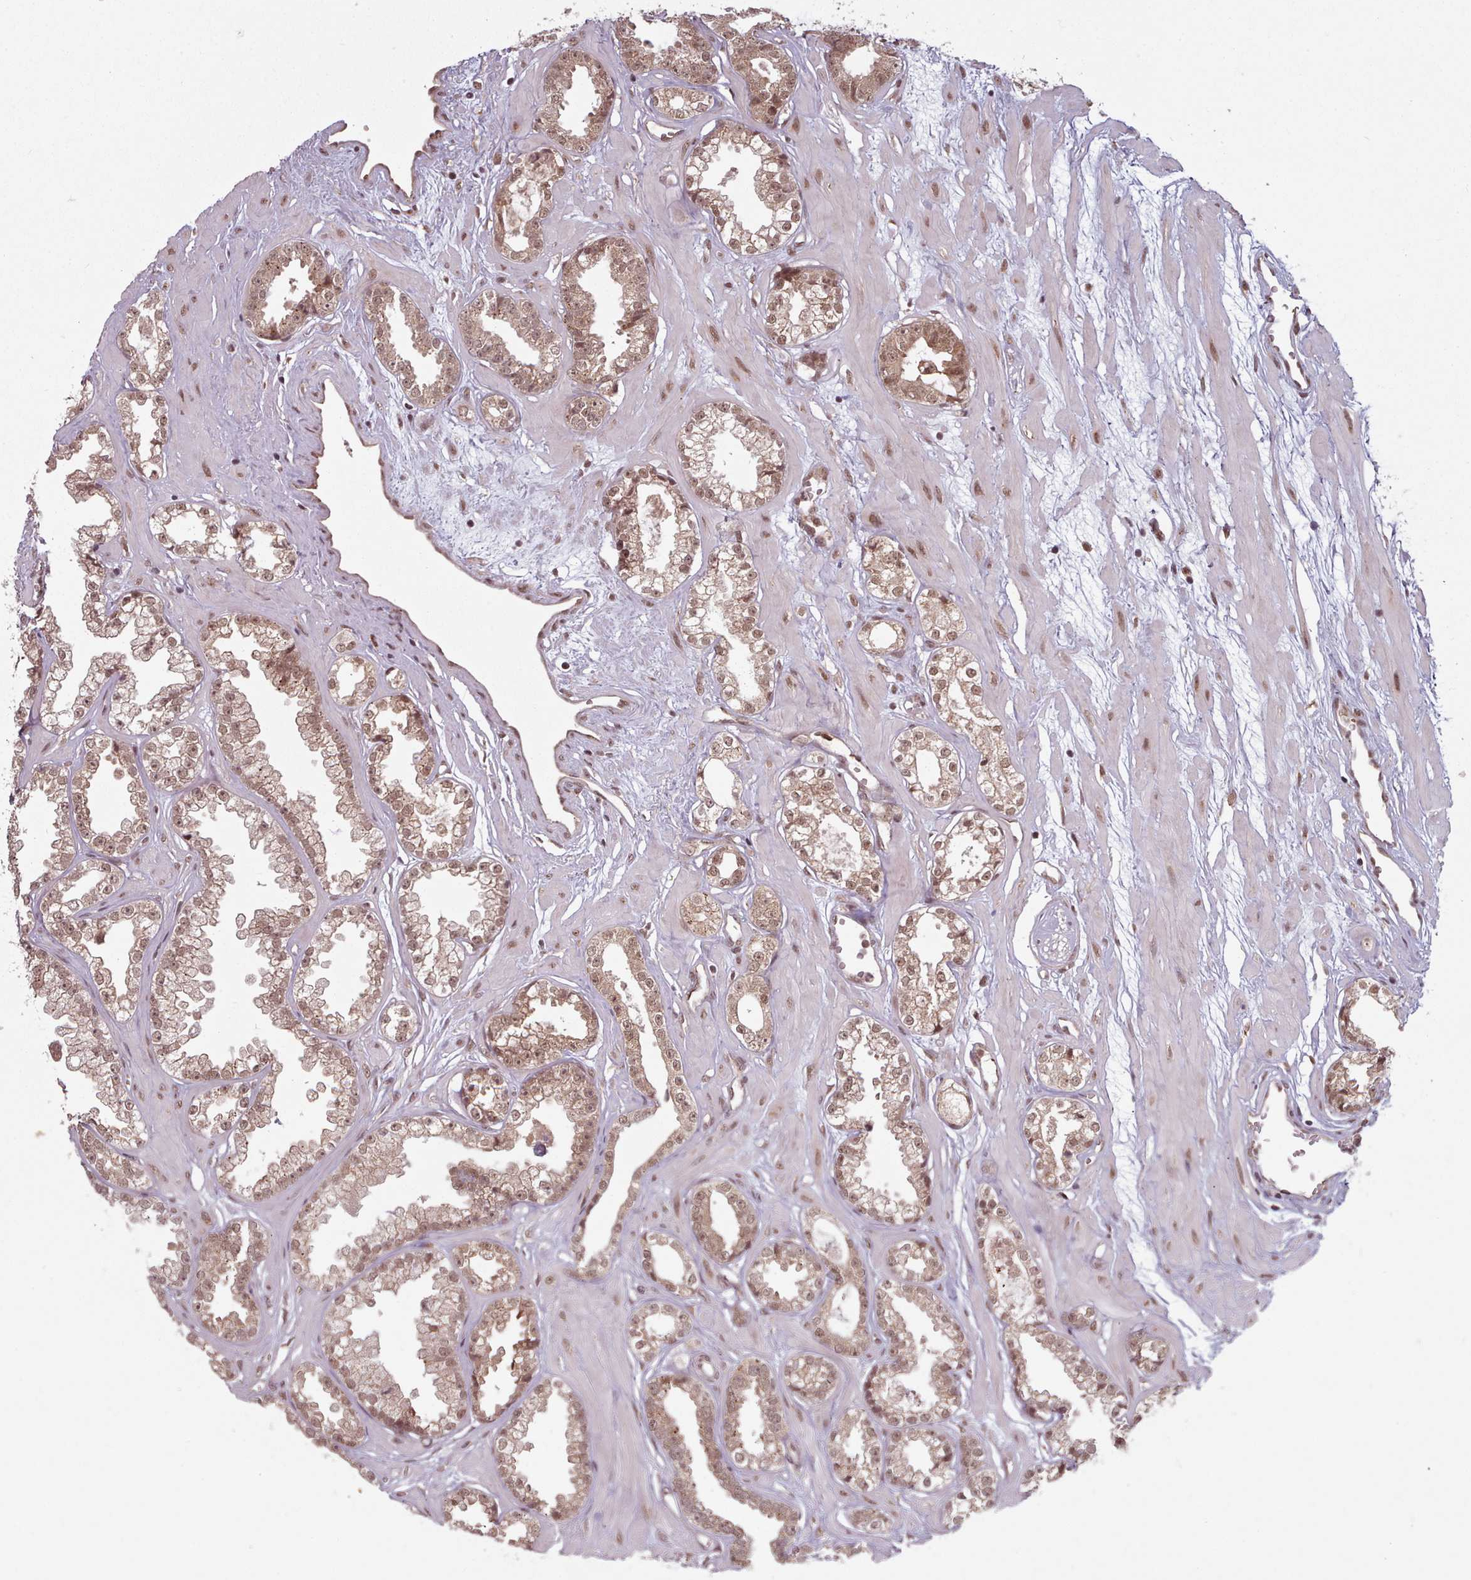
{"staining": {"intensity": "moderate", "quantity": ">75%", "location": "cytoplasmic/membranous,nuclear"}, "tissue": "prostate cancer", "cell_type": "Tumor cells", "image_type": "cancer", "snomed": [{"axis": "morphology", "description": "Adenocarcinoma, Low grade"}, {"axis": "topography", "description": "Prostate"}], "caption": "Protein staining reveals moderate cytoplasmic/membranous and nuclear expression in about >75% of tumor cells in prostate cancer (adenocarcinoma (low-grade)).", "gene": "DHX8", "patient": {"sex": "male", "age": 60}}